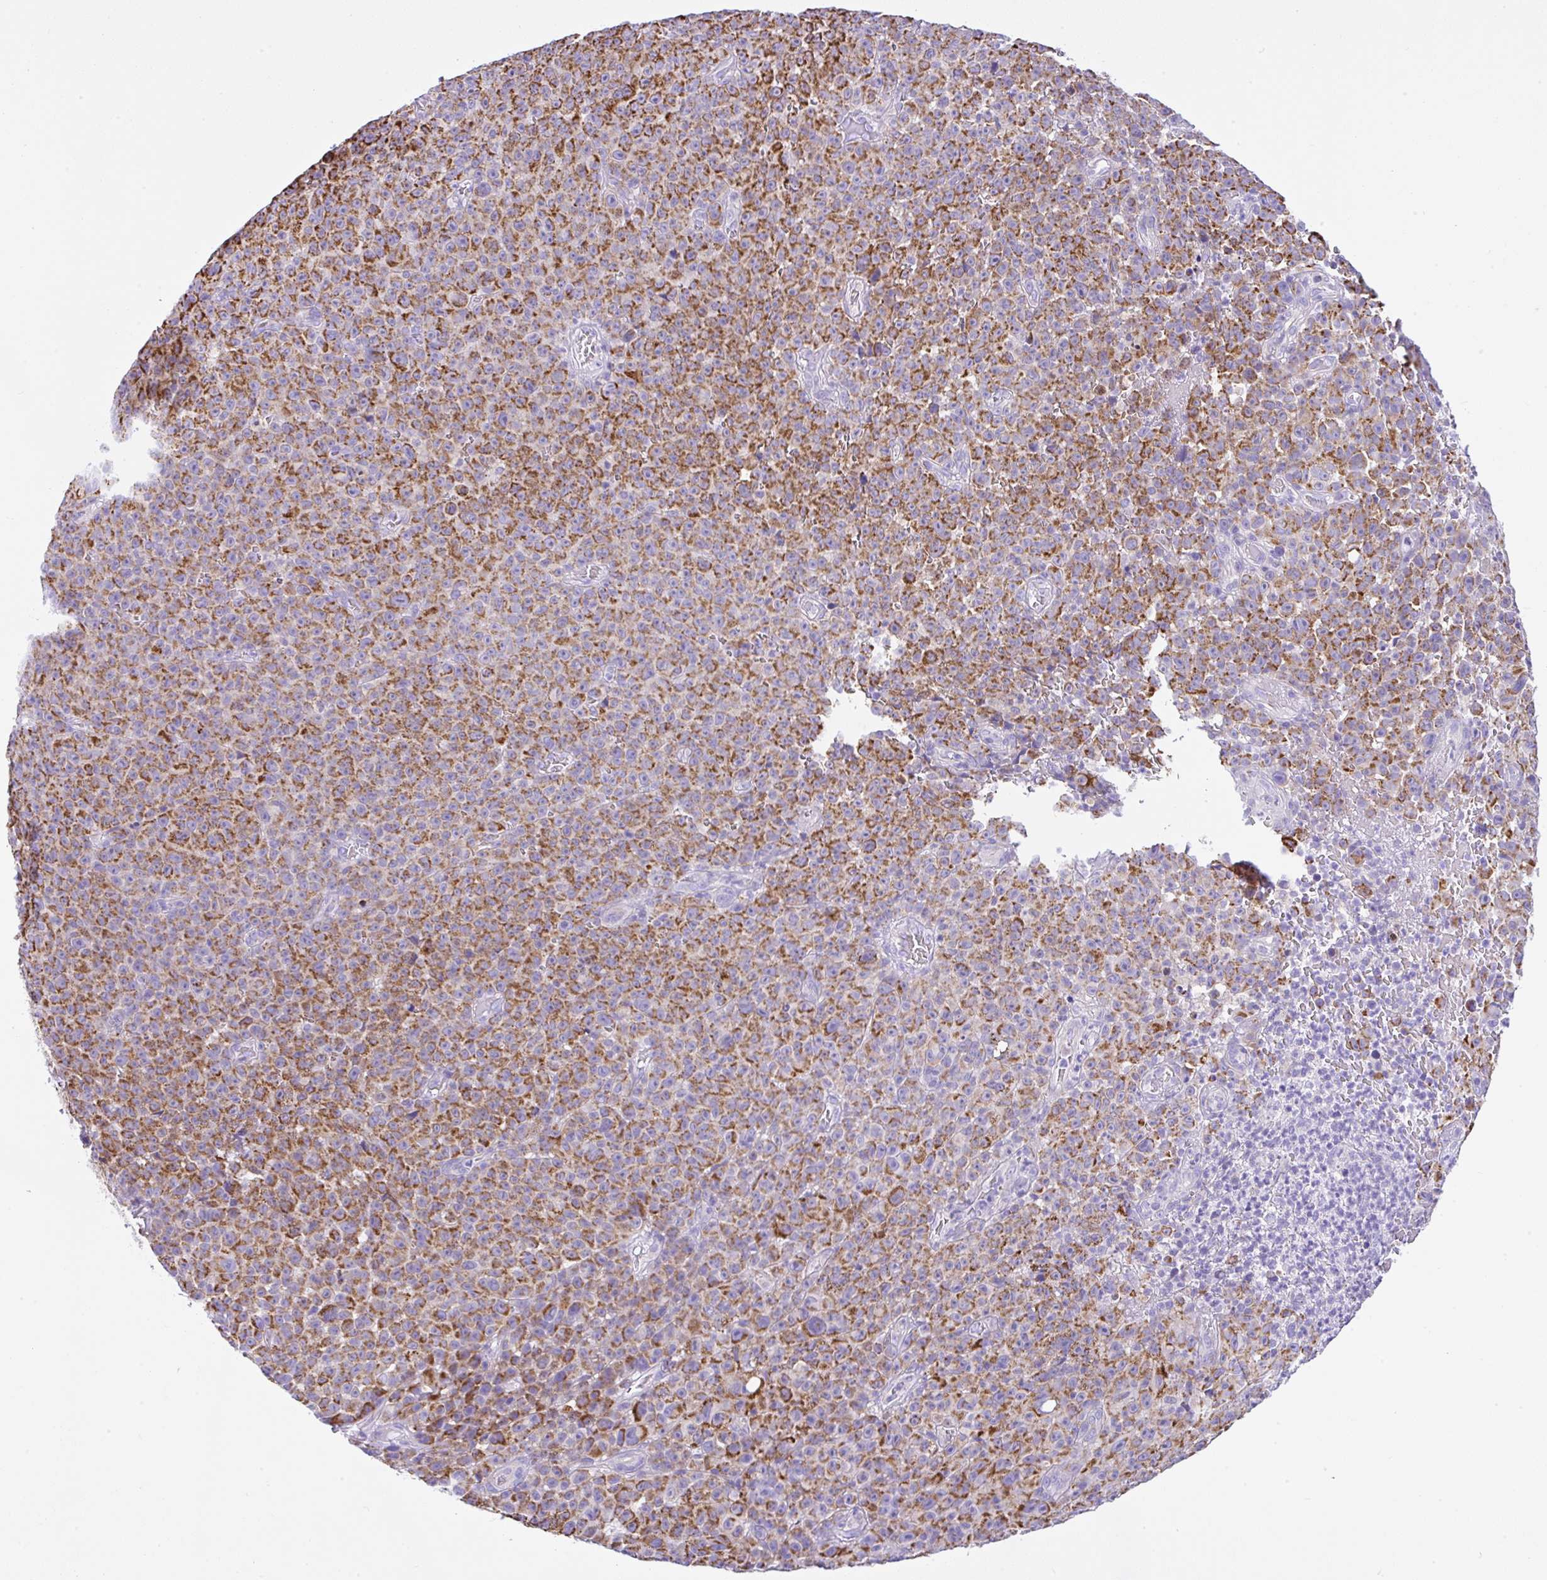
{"staining": {"intensity": "strong", "quantity": "25%-75%", "location": "cytoplasmic/membranous"}, "tissue": "melanoma", "cell_type": "Tumor cells", "image_type": "cancer", "snomed": [{"axis": "morphology", "description": "Malignant melanoma, NOS"}, {"axis": "topography", "description": "Skin"}], "caption": "Approximately 25%-75% of tumor cells in human malignant melanoma show strong cytoplasmic/membranous protein expression as visualized by brown immunohistochemical staining.", "gene": "SLC13A1", "patient": {"sex": "female", "age": 82}}